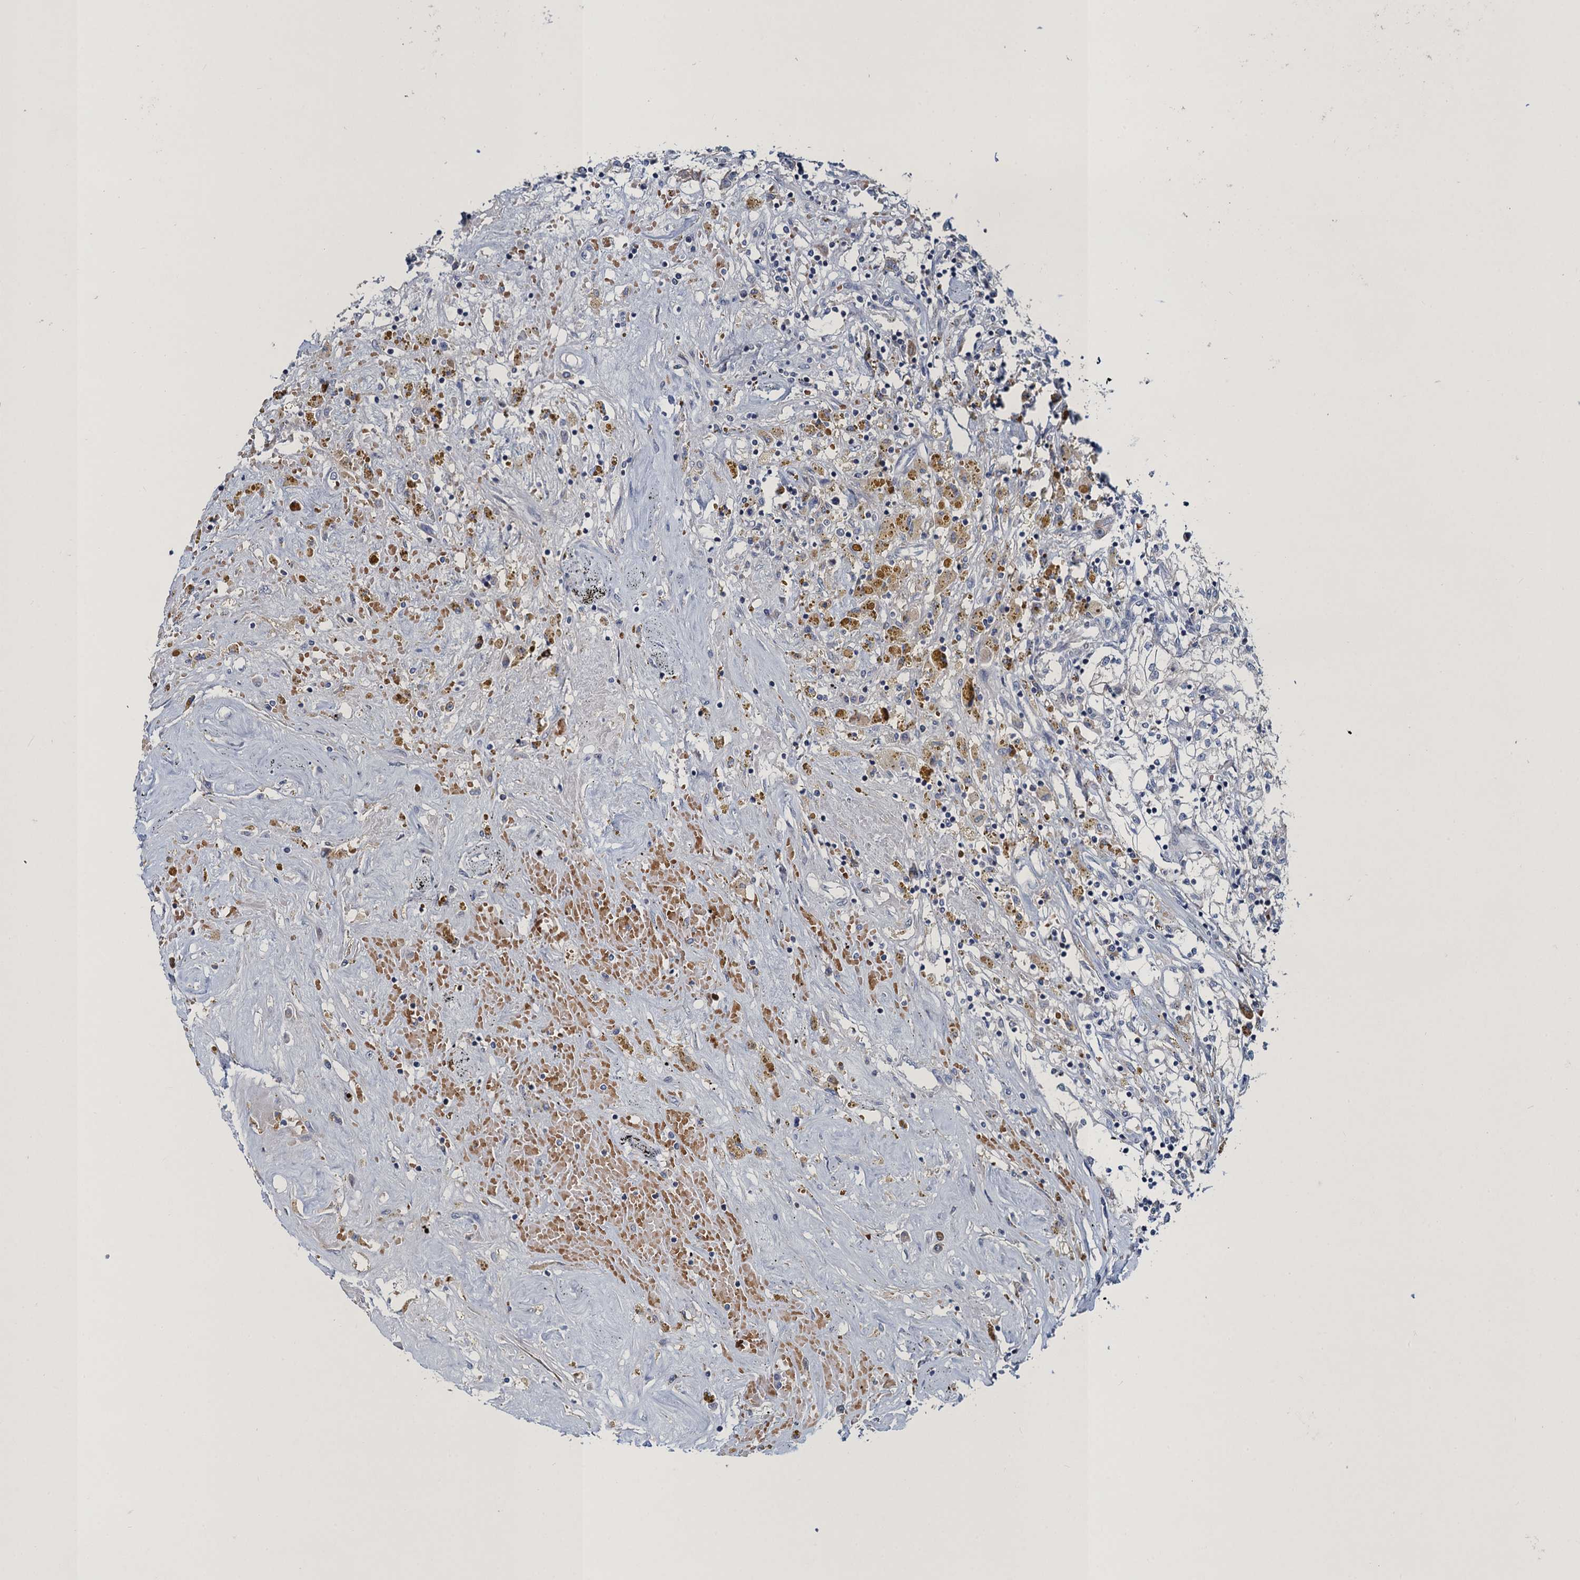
{"staining": {"intensity": "negative", "quantity": "none", "location": "none"}, "tissue": "renal cancer", "cell_type": "Tumor cells", "image_type": "cancer", "snomed": [{"axis": "morphology", "description": "Adenocarcinoma, NOS"}, {"axis": "topography", "description": "Kidney"}], "caption": "Immunohistochemistry (IHC) histopathology image of neoplastic tissue: renal adenocarcinoma stained with DAB (3,3'-diaminobenzidine) displays no significant protein positivity in tumor cells.", "gene": "ATOSA", "patient": {"sex": "male", "age": 56}}